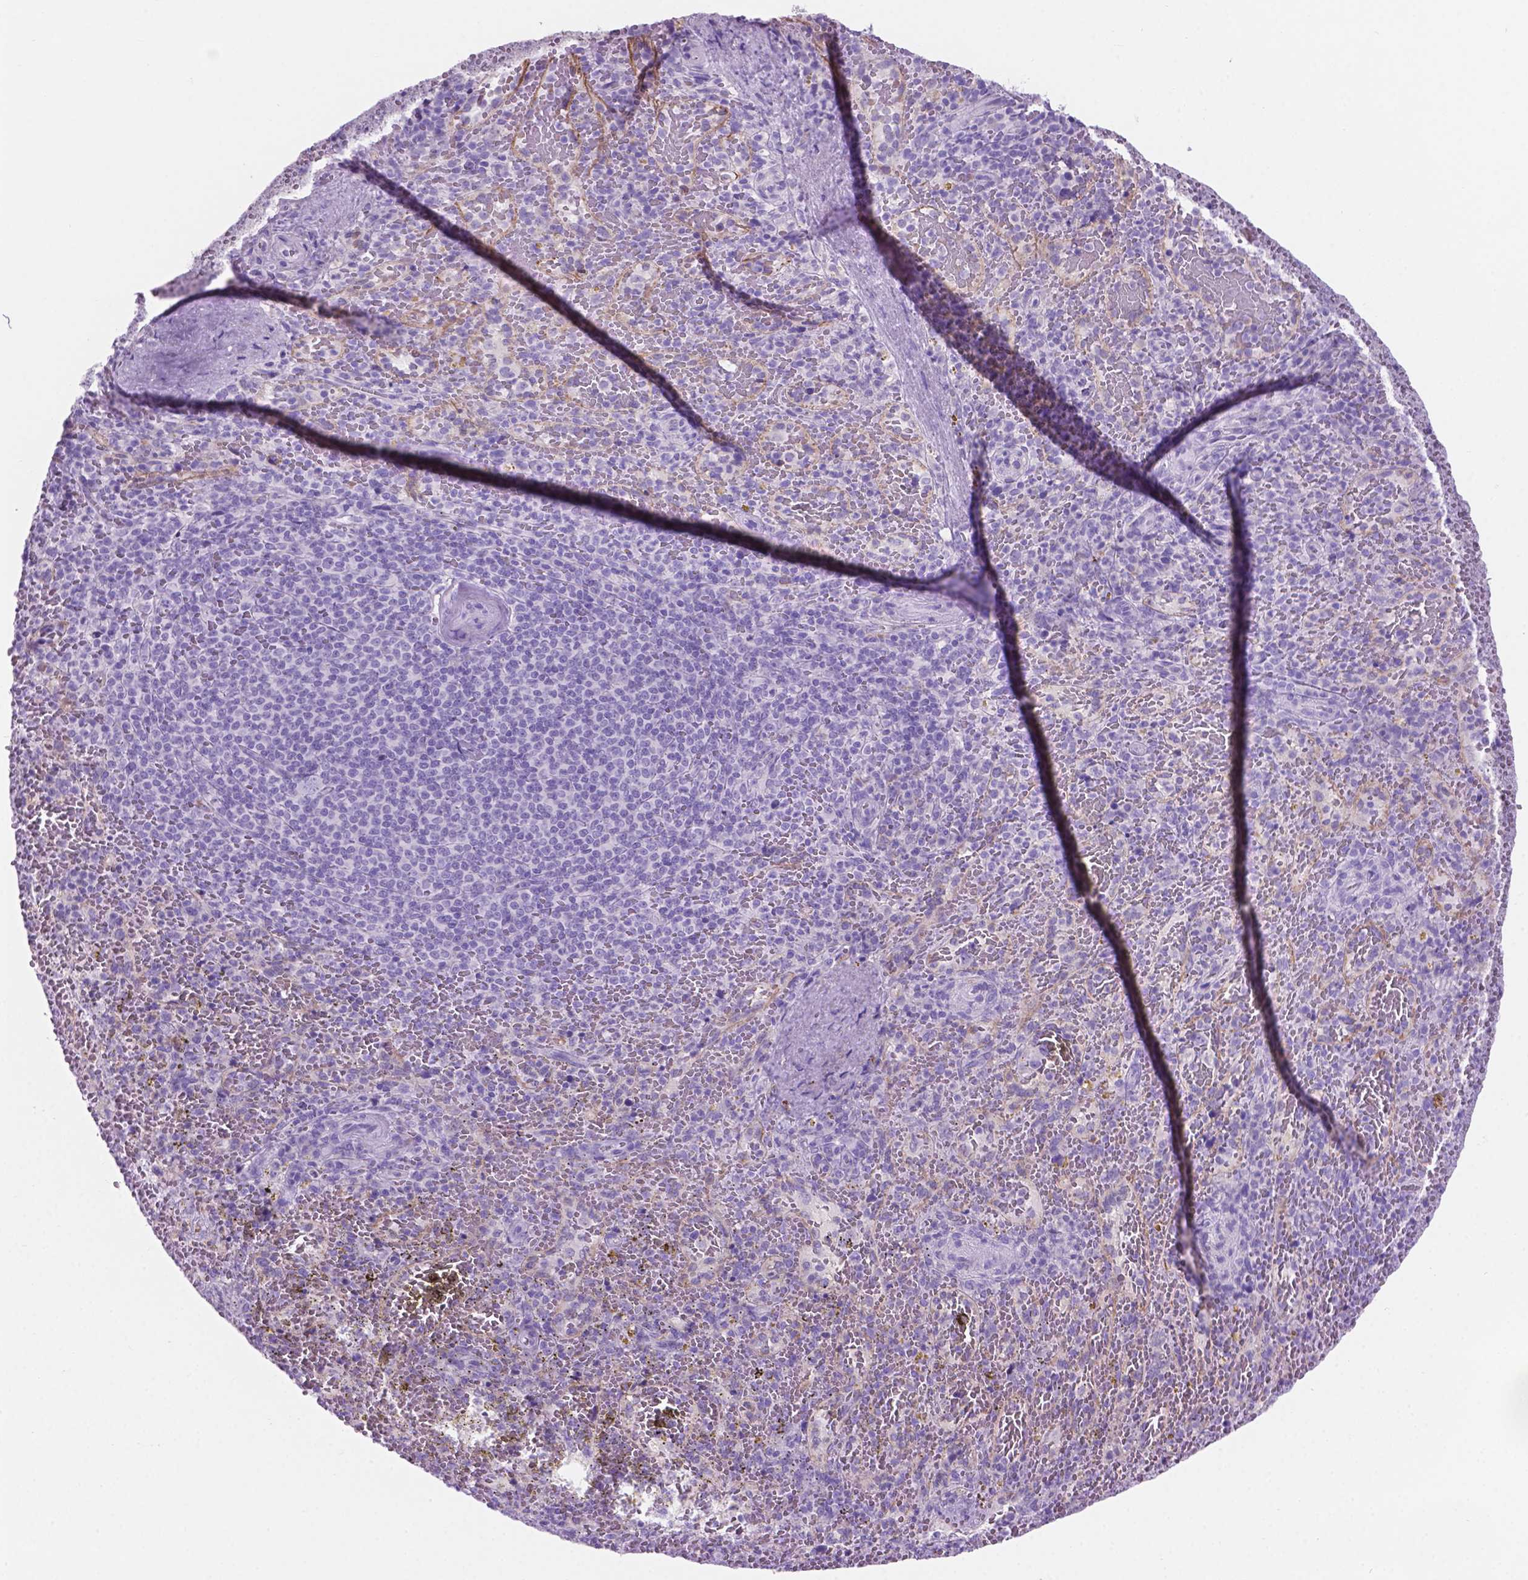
{"staining": {"intensity": "negative", "quantity": "none", "location": "none"}, "tissue": "spleen", "cell_type": "Cells in red pulp", "image_type": "normal", "snomed": [{"axis": "morphology", "description": "Normal tissue, NOS"}, {"axis": "topography", "description": "Spleen"}], "caption": "IHC of normal human spleen exhibits no expression in cells in red pulp.", "gene": "GRIN2B", "patient": {"sex": "female", "age": 50}}